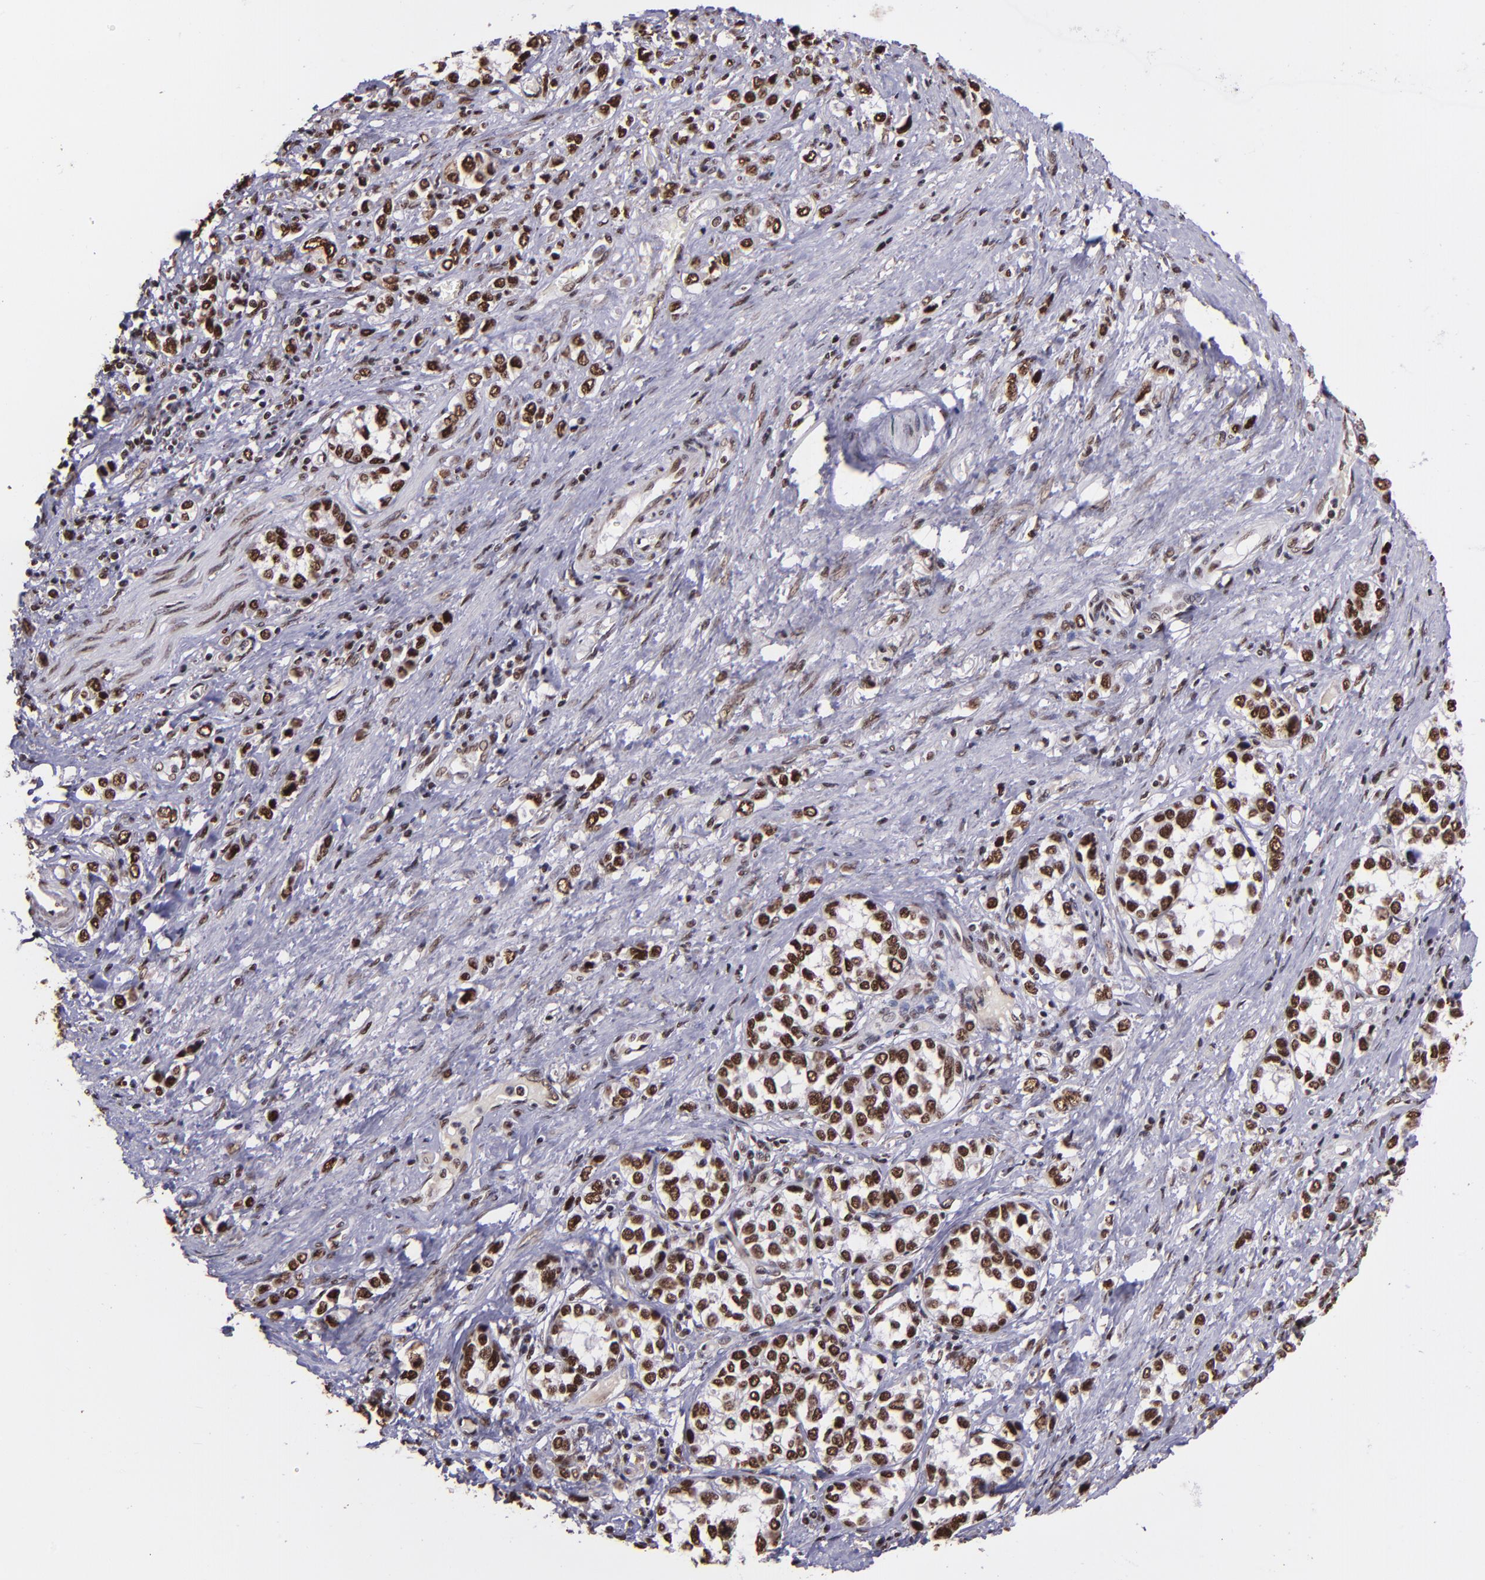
{"staining": {"intensity": "strong", "quantity": ">75%", "location": "nuclear"}, "tissue": "stomach cancer", "cell_type": "Tumor cells", "image_type": "cancer", "snomed": [{"axis": "morphology", "description": "Adenocarcinoma, NOS"}, {"axis": "topography", "description": "Stomach, upper"}], "caption": "A brown stain highlights strong nuclear staining of a protein in stomach cancer (adenocarcinoma) tumor cells. (Stains: DAB in brown, nuclei in blue, Microscopy: brightfield microscopy at high magnification).", "gene": "PQBP1", "patient": {"sex": "male", "age": 76}}